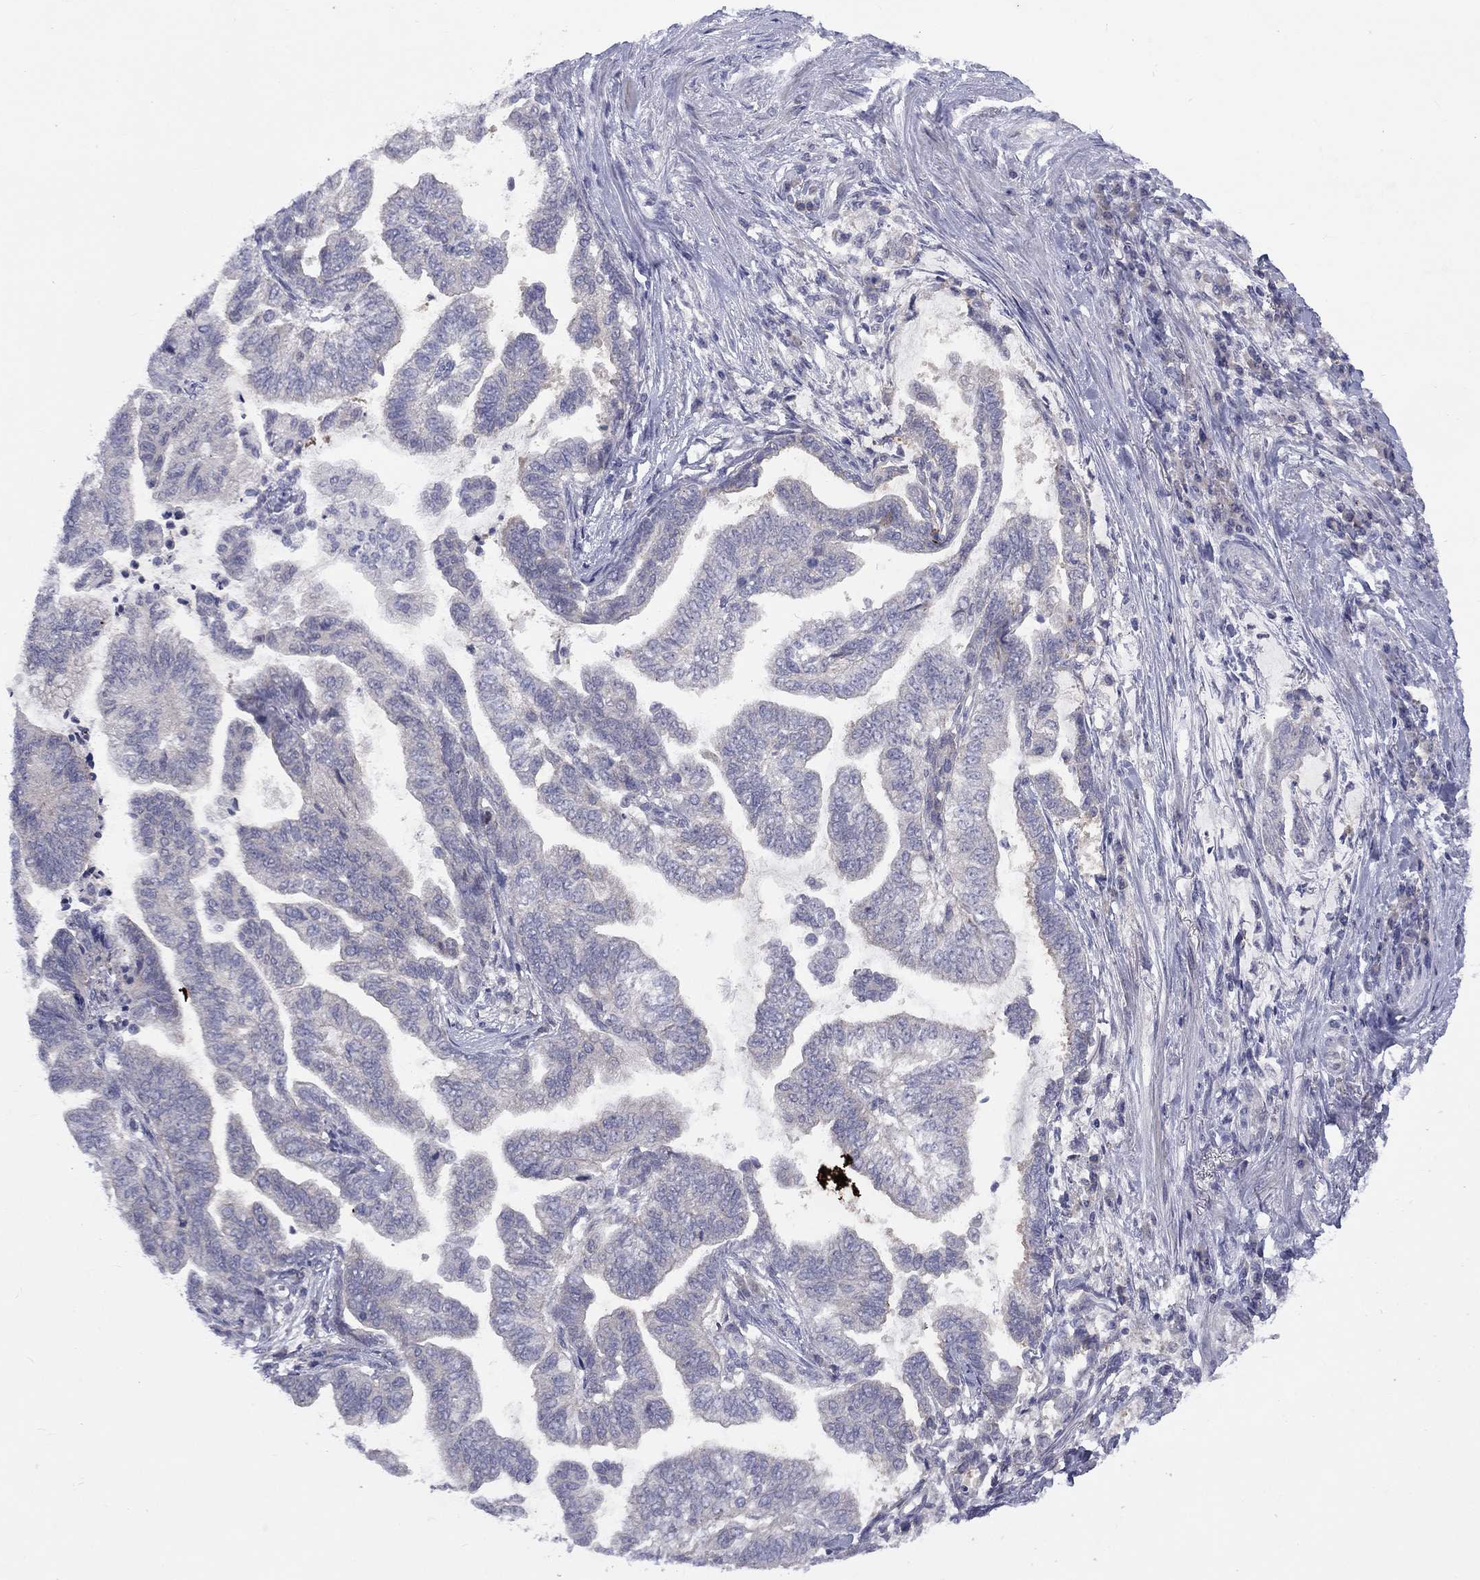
{"staining": {"intensity": "negative", "quantity": "none", "location": "none"}, "tissue": "stomach cancer", "cell_type": "Tumor cells", "image_type": "cancer", "snomed": [{"axis": "morphology", "description": "Adenocarcinoma, NOS"}, {"axis": "topography", "description": "Stomach"}], "caption": "Adenocarcinoma (stomach) was stained to show a protein in brown. There is no significant expression in tumor cells.", "gene": "CACNA1A", "patient": {"sex": "male", "age": 83}}